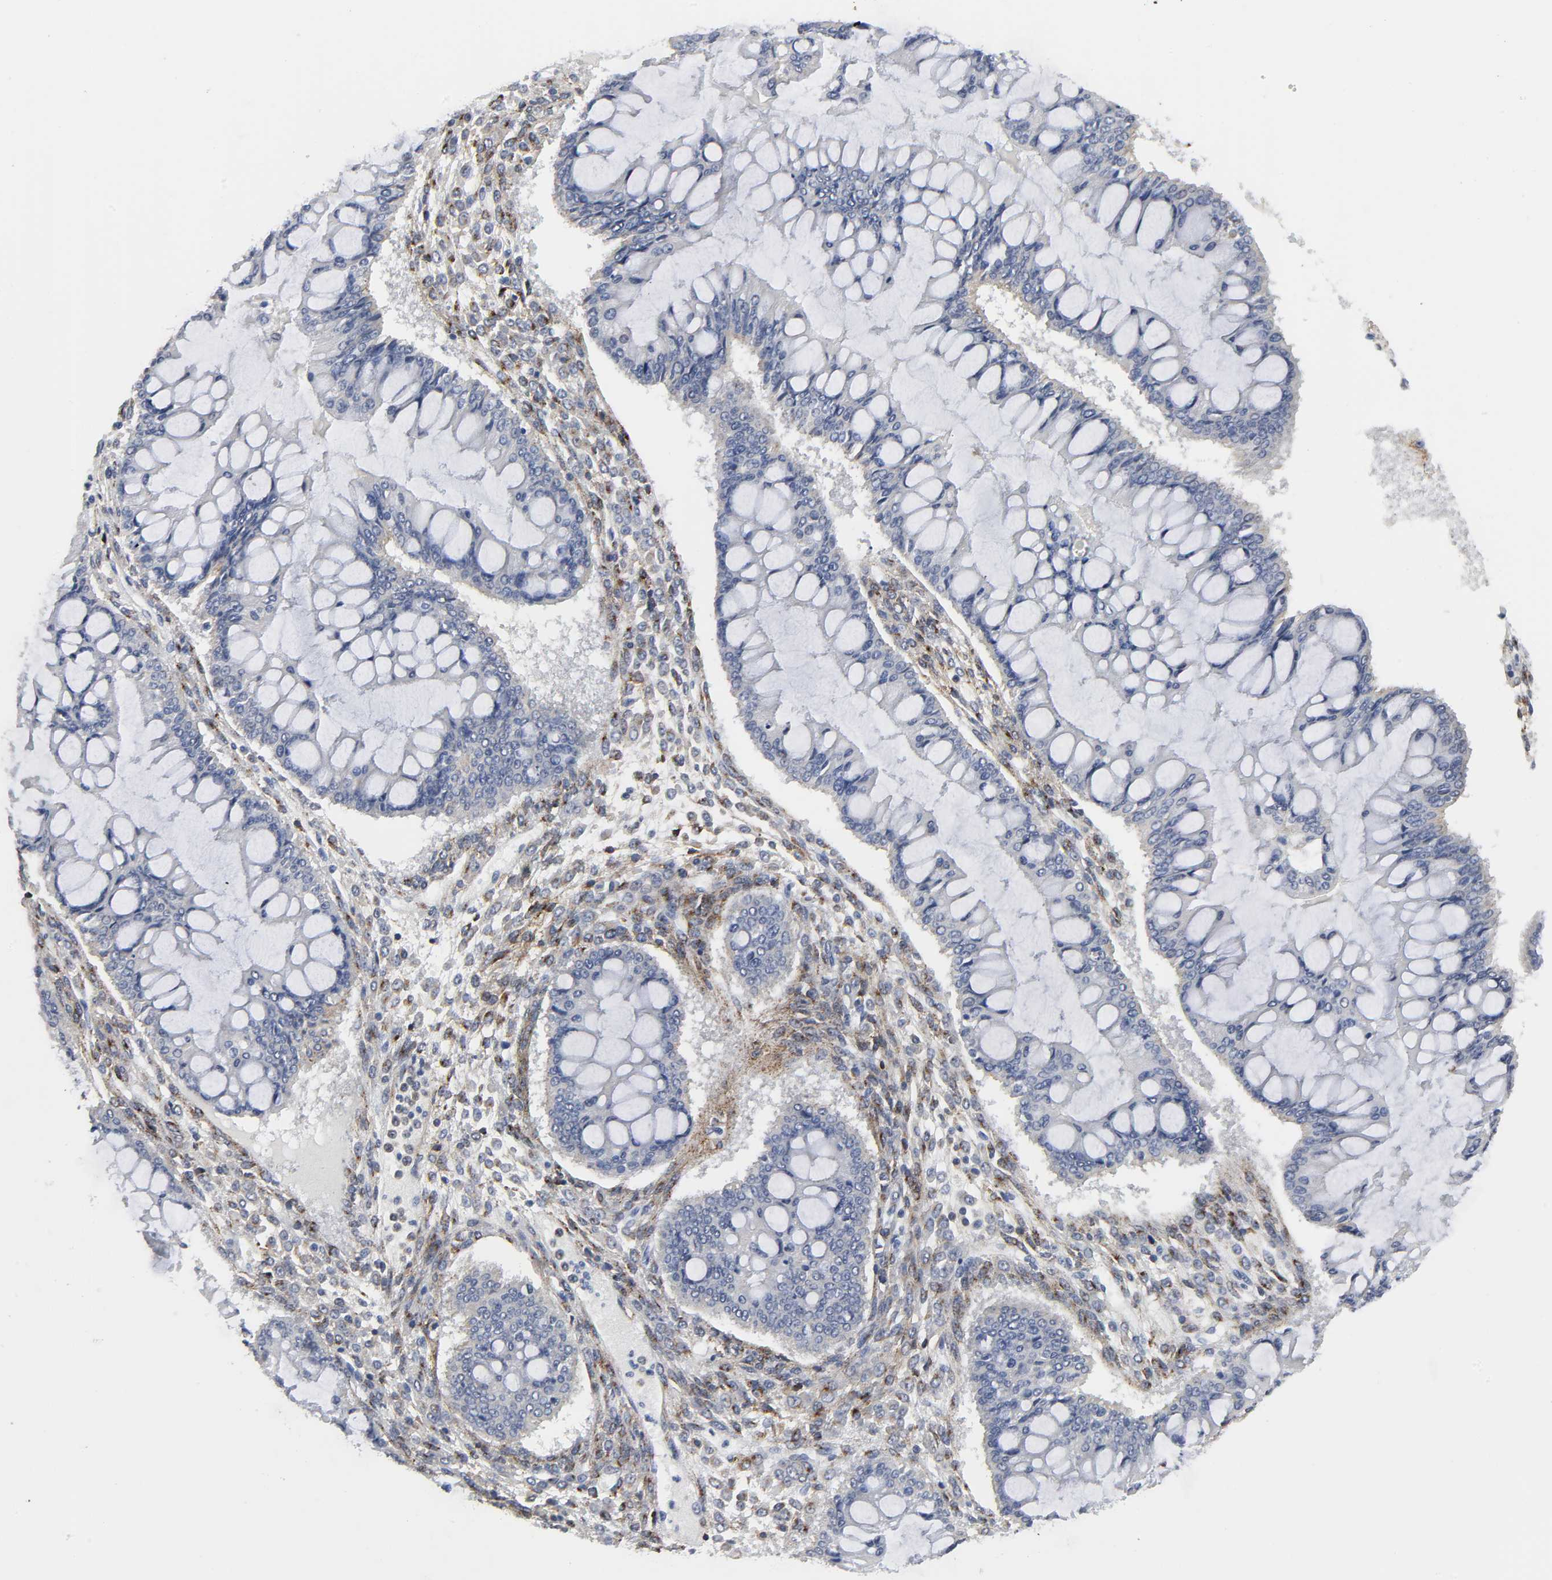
{"staining": {"intensity": "negative", "quantity": "none", "location": "none"}, "tissue": "ovarian cancer", "cell_type": "Tumor cells", "image_type": "cancer", "snomed": [{"axis": "morphology", "description": "Cystadenocarcinoma, mucinous, NOS"}, {"axis": "topography", "description": "Ovary"}], "caption": "Micrograph shows no significant protein expression in tumor cells of ovarian mucinous cystadenocarcinoma. (Brightfield microscopy of DAB (3,3'-diaminobenzidine) immunohistochemistry (IHC) at high magnification).", "gene": "LRP1", "patient": {"sex": "female", "age": 73}}